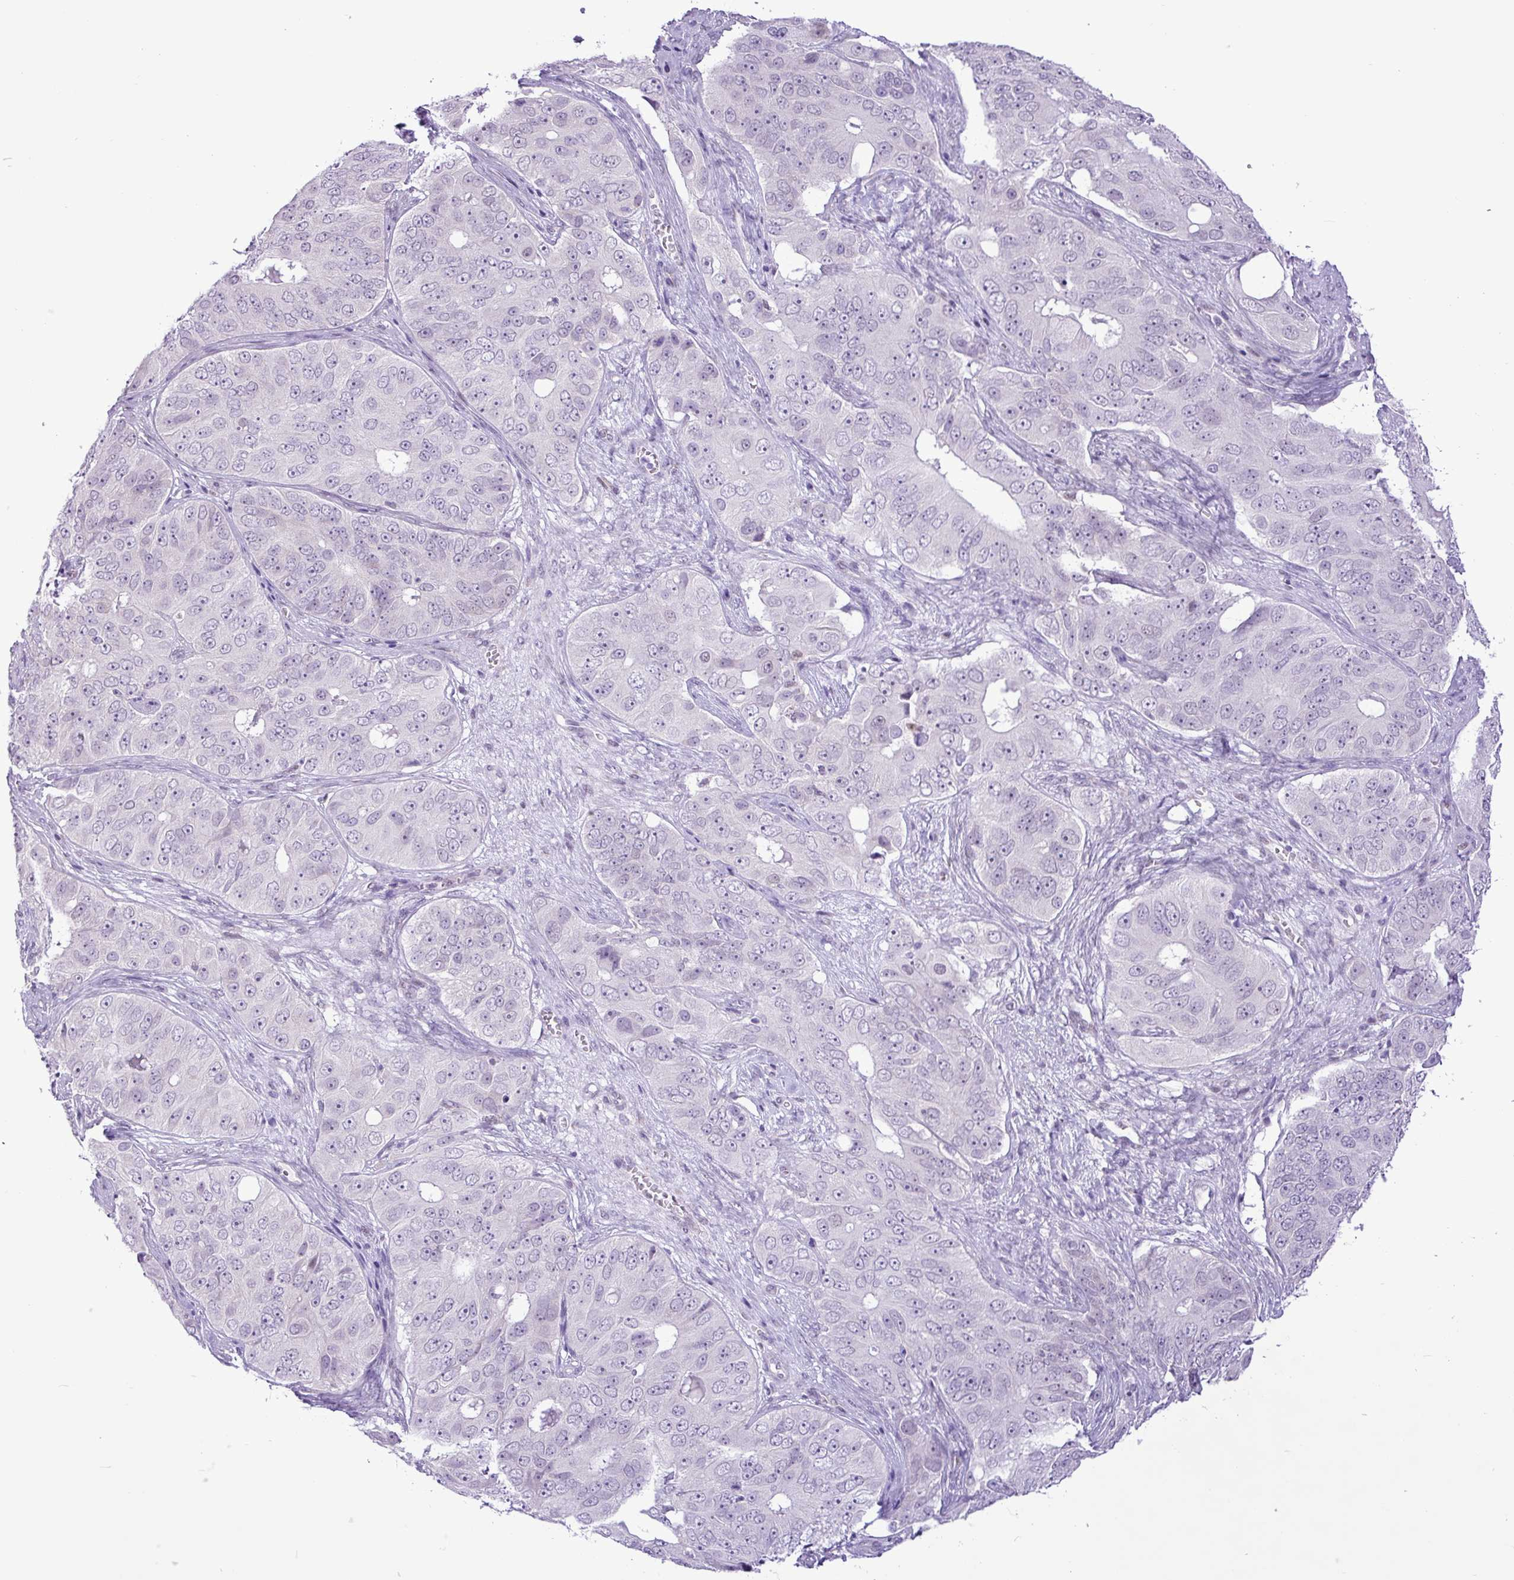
{"staining": {"intensity": "negative", "quantity": "none", "location": "none"}, "tissue": "ovarian cancer", "cell_type": "Tumor cells", "image_type": "cancer", "snomed": [{"axis": "morphology", "description": "Carcinoma, endometroid"}, {"axis": "topography", "description": "Ovary"}], "caption": "DAB (3,3'-diaminobenzidine) immunohistochemical staining of human ovarian endometroid carcinoma reveals no significant expression in tumor cells. (DAB IHC, high magnification).", "gene": "ELOA2", "patient": {"sex": "female", "age": 51}}